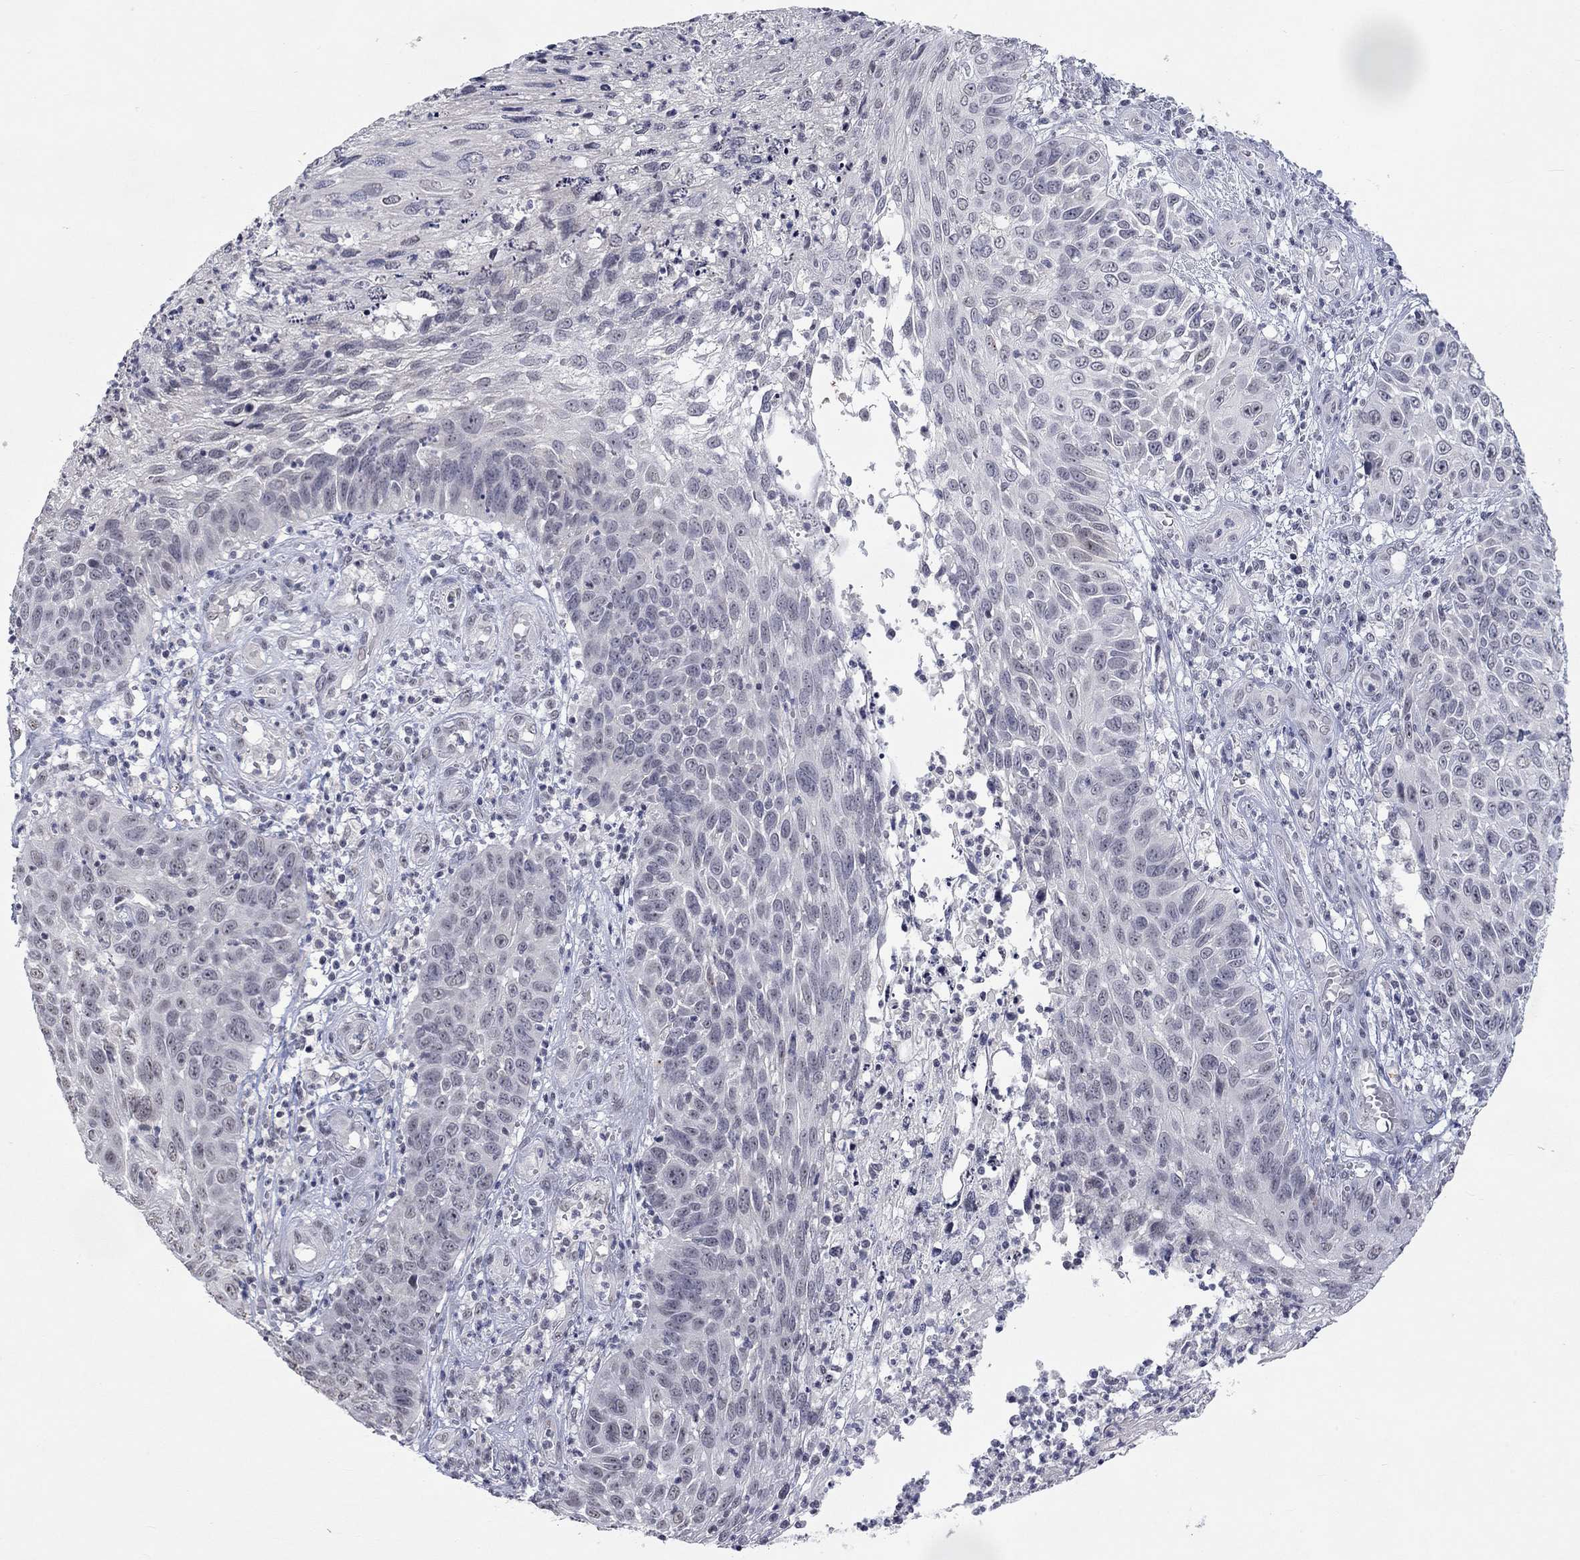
{"staining": {"intensity": "negative", "quantity": "none", "location": "none"}, "tissue": "skin cancer", "cell_type": "Tumor cells", "image_type": "cancer", "snomed": [{"axis": "morphology", "description": "Squamous cell carcinoma, NOS"}, {"axis": "topography", "description": "Skin"}], "caption": "A high-resolution photomicrograph shows IHC staining of squamous cell carcinoma (skin), which exhibits no significant staining in tumor cells. Brightfield microscopy of IHC stained with DAB (3,3'-diaminobenzidine) (brown) and hematoxylin (blue), captured at high magnification.", "gene": "TMEM143", "patient": {"sex": "male", "age": 92}}